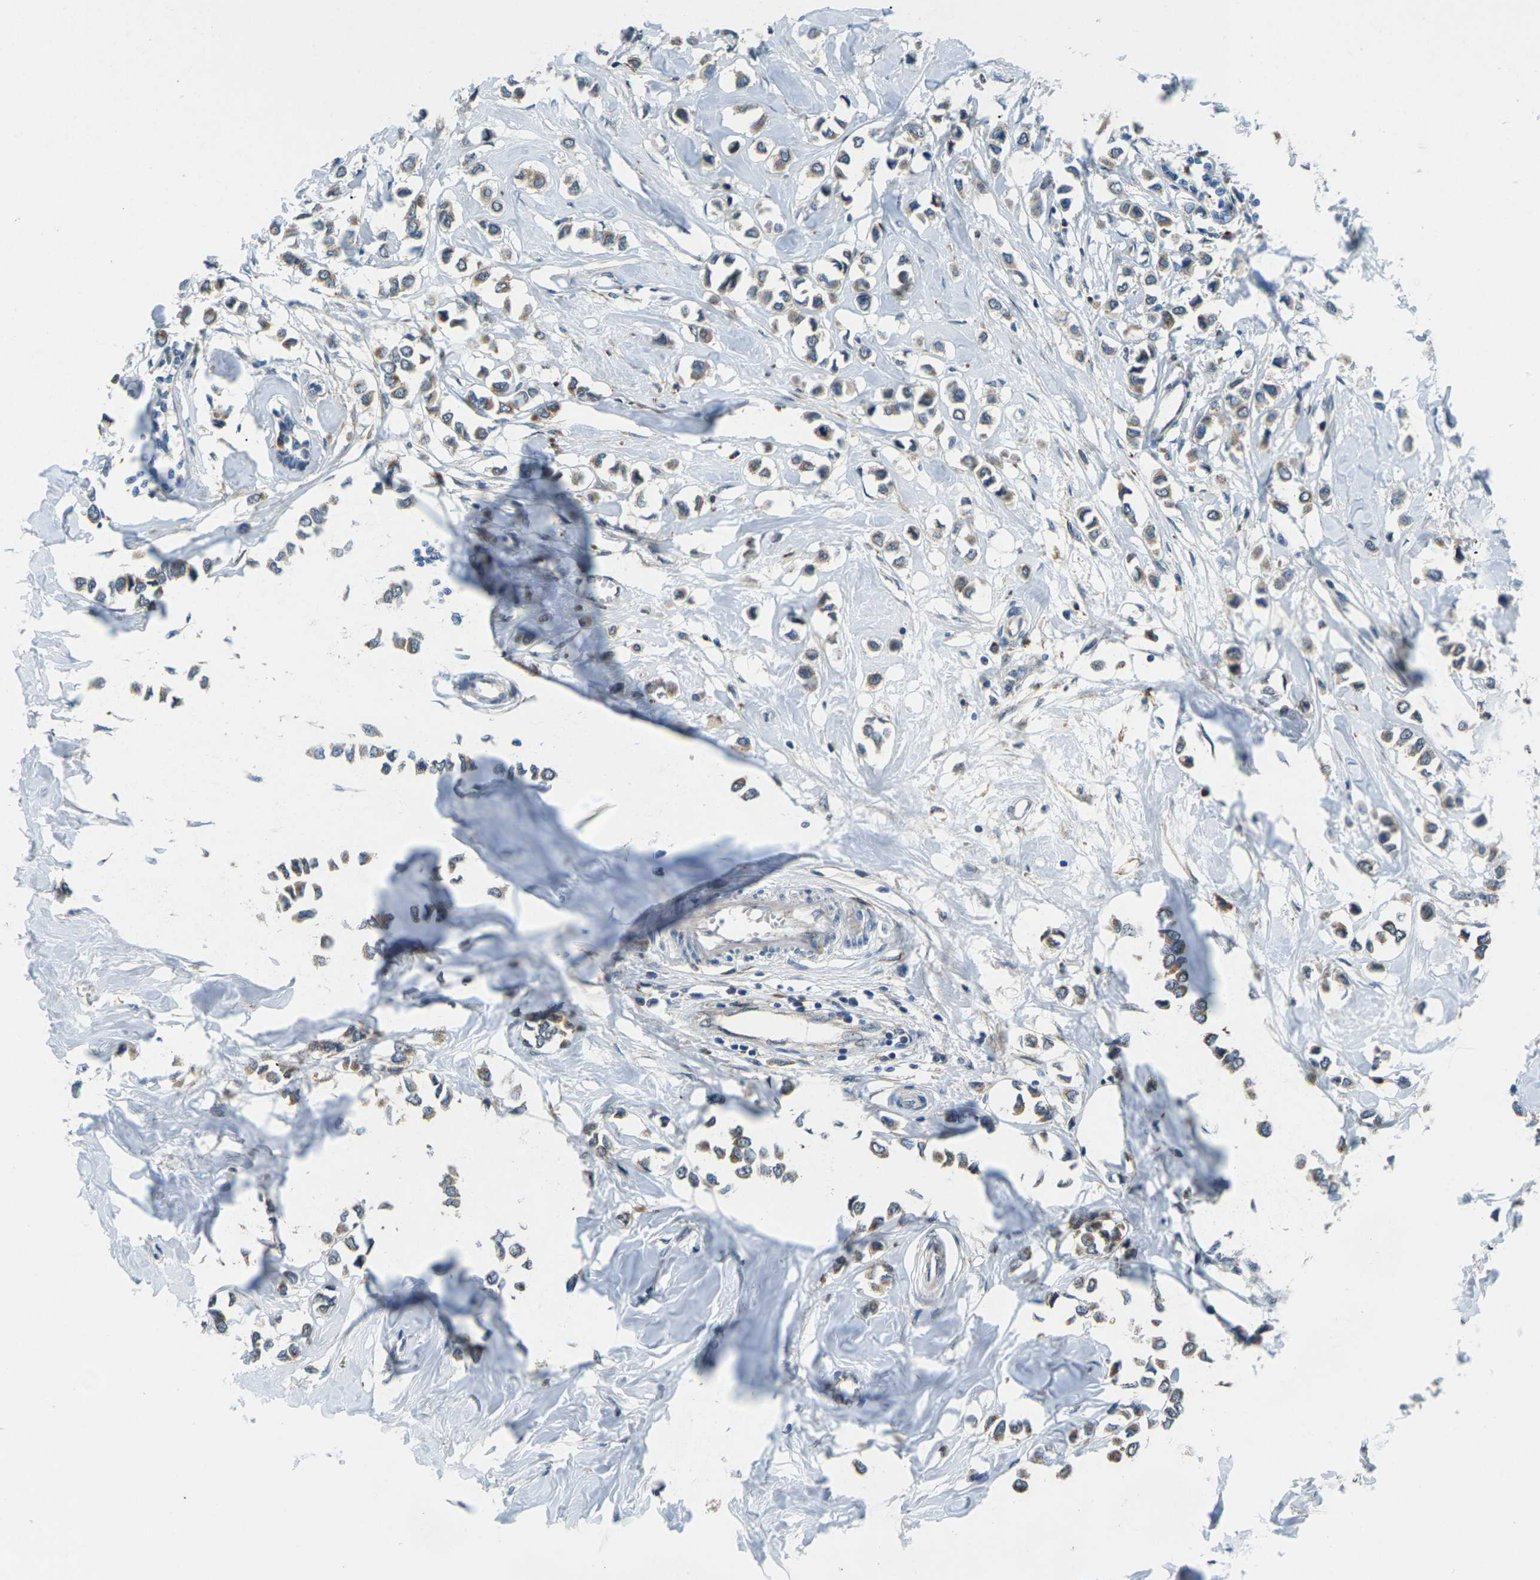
{"staining": {"intensity": "weak", "quantity": "25%-75%", "location": "cytoplasmic/membranous"}, "tissue": "breast cancer", "cell_type": "Tumor cells", "image_type": "cancer", "snomed": [{"axis": "morphology", "description": "Lobular carcinoma"}, {"axis": "topography", "description": "Breast"}], "caption": "This is a histology image of immunohistochemistry staining of breast cancer, which shows weak positivity in the cytoplasmic/membranous of tumor cells.", "gene": "SLC31A2", "patient": {"sex": "female", "age": 51}}